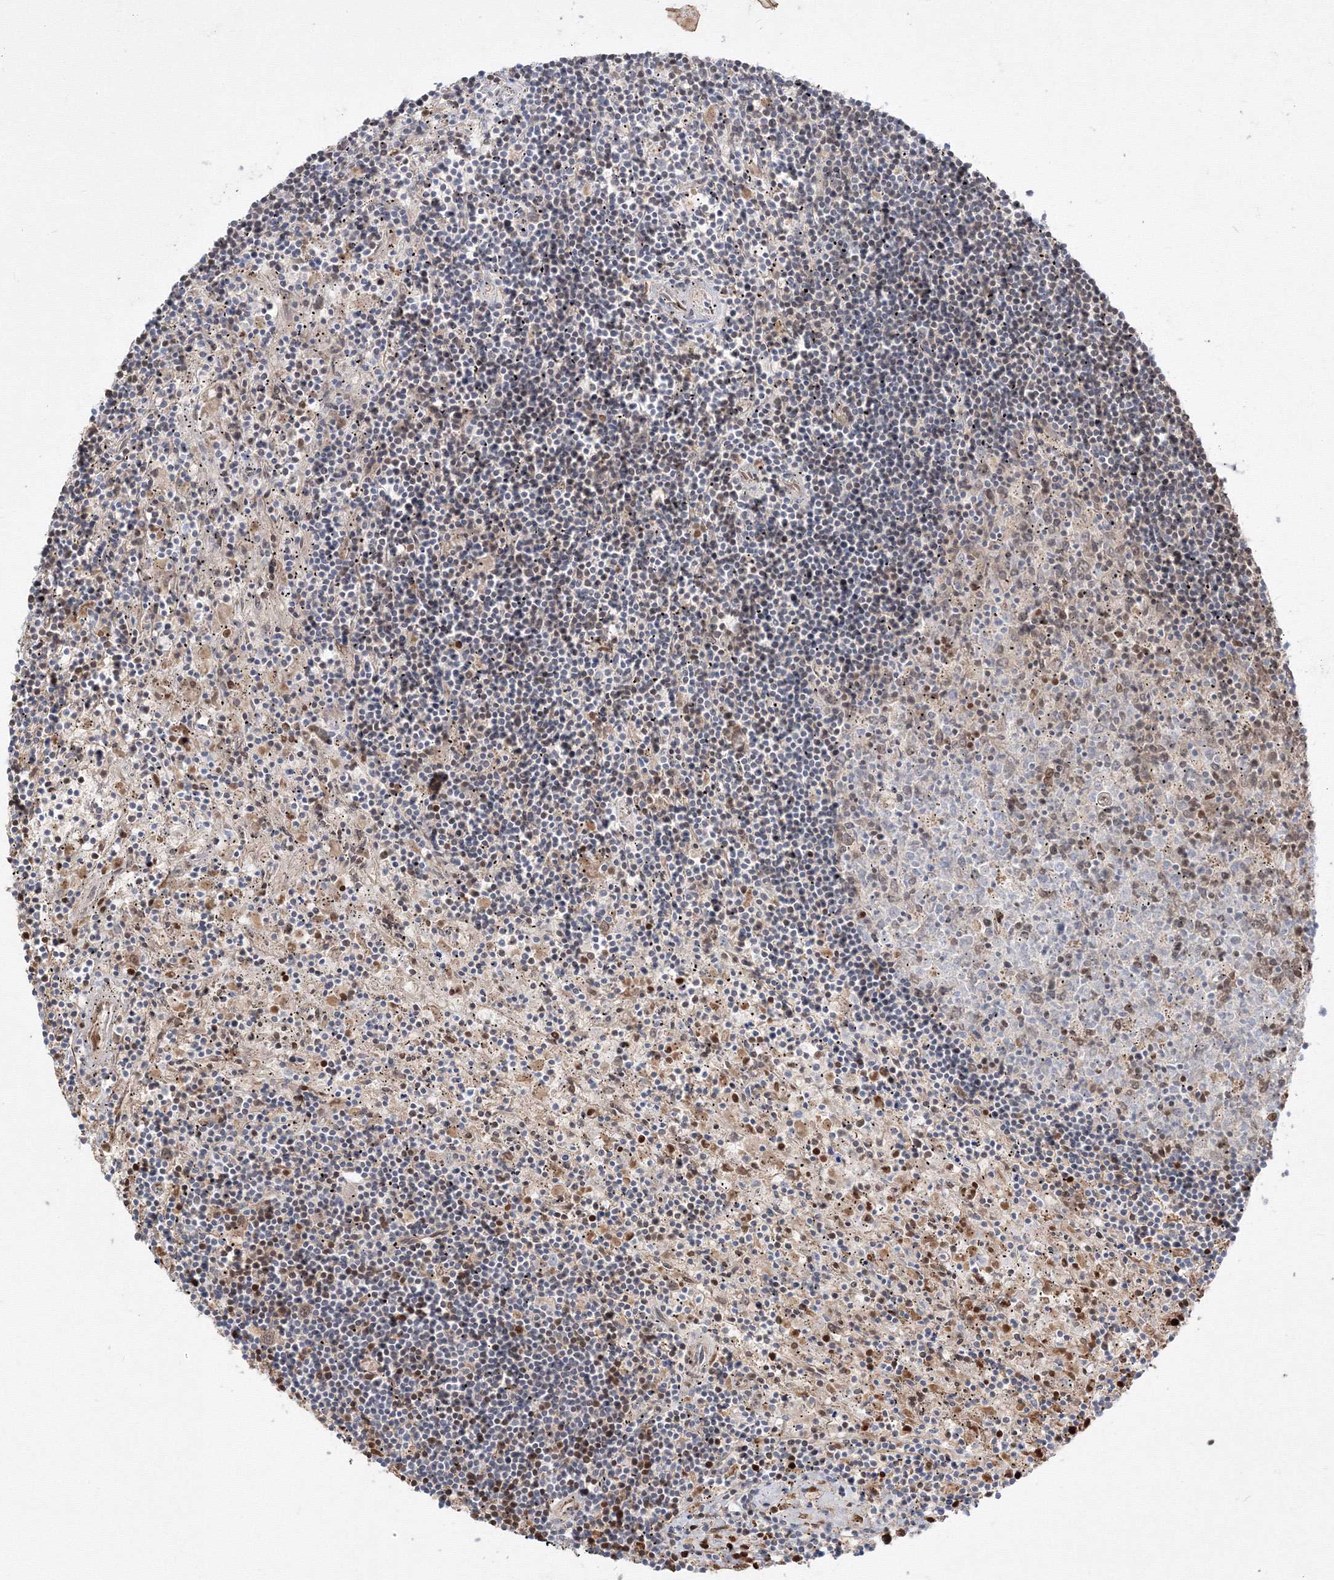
{"staining": {"intensity": "negative", "quantity": "none", "location": "none"}, "tissue": "lymphoma", "cell_type": "Tumor cells", "image_type": "cancer", "snomed": [{"axis": "morphology", "description": "Malignant lymphoma, non-Hodgkin's type, Low grade"}, {"axis": "topography", "description": "Spleen"}], "caption": "Photomicrograph shows no protein positivity in tumor cells of low-grade malignant lymphoma, non-Hodgkin's type tissue.", "gene": "DNAJB2", "patient": {"sex": "male", "age": 76}}